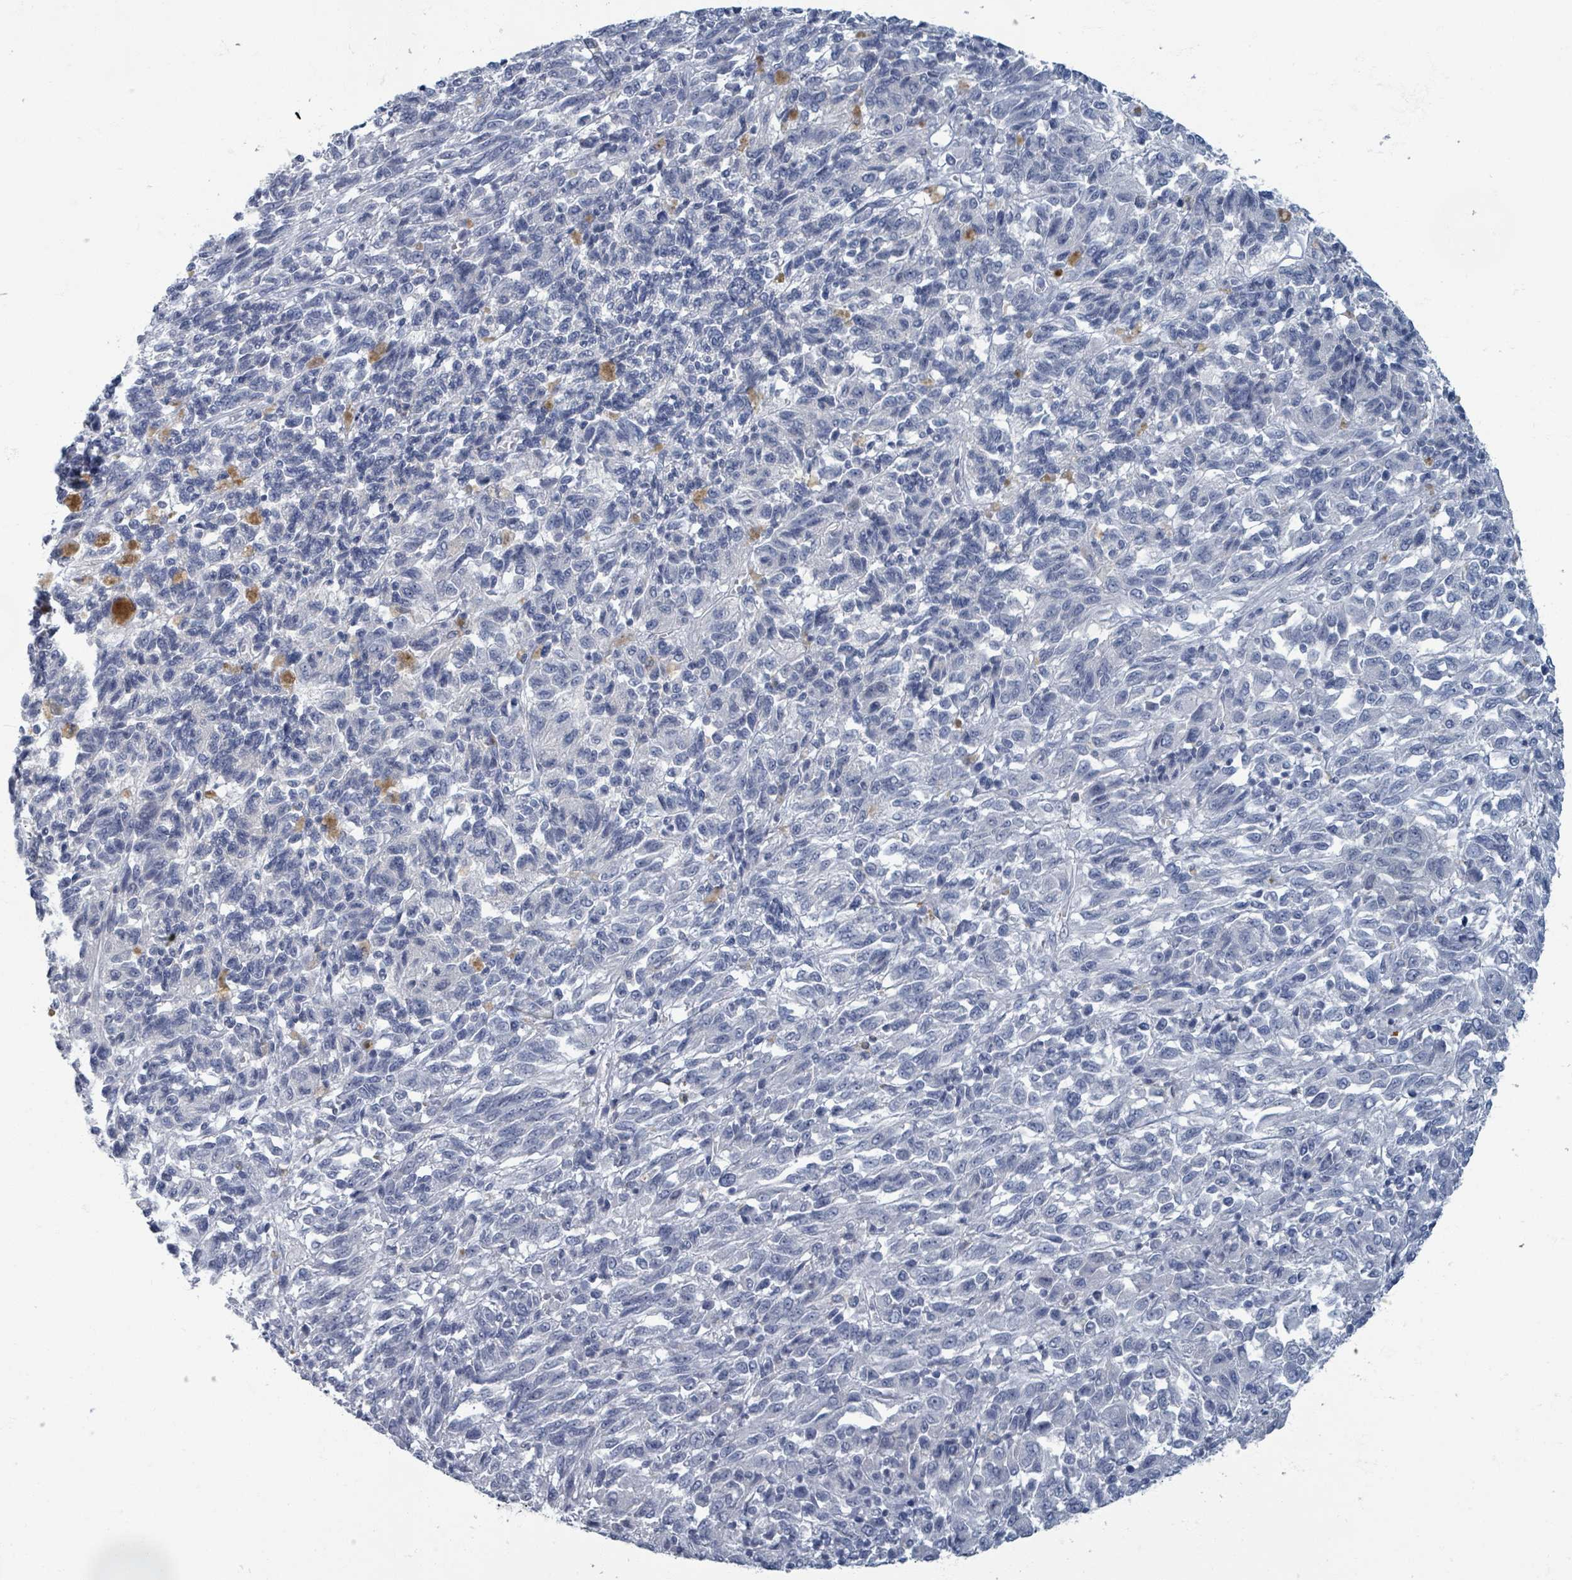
{"staining": {"intensity": "negative", "quantity": "none", "location": "none"}, "tissue": "melanoma", "cell_type": "Tumor cells", "image_type": "cancer", "snomed": [{"axis": "morphology", "description": "Malignant melanoma, Metastatic site"}, {"axis": "topography", "description": "Lung"}], "caption": "A micrograph of human malignant melanoma (metastatic site) is negative for staining in tumor cells.", "gene": "WNT11", "patient": {"sex": "male", "age": 64}}